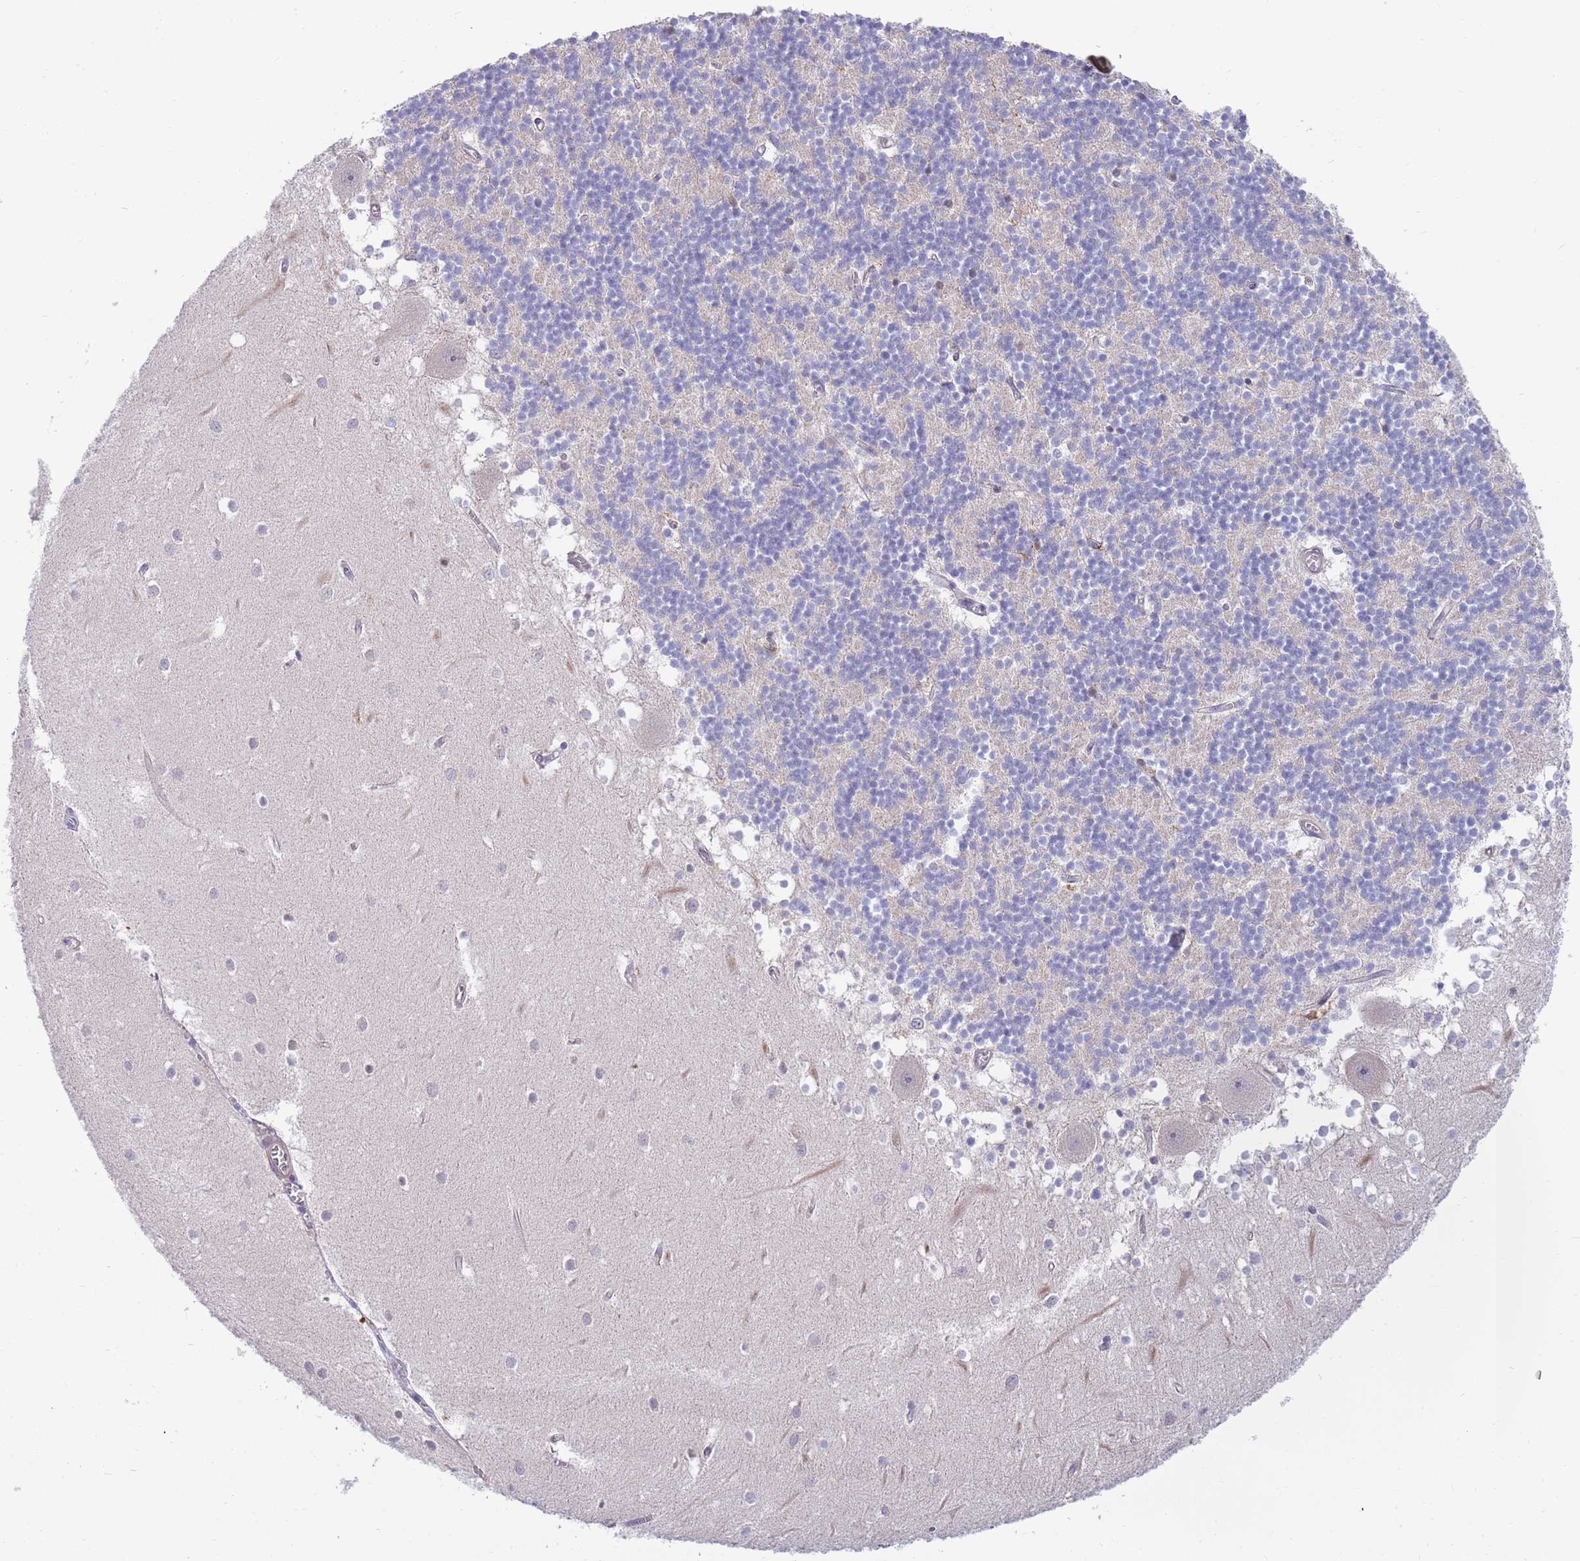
{"staining": {"intensity": "negative", "quantity": "none", "location": "none"}, "tissue": "cerebellum", "cell_type": "Cells in granular layer", "image_type": "normal", "snomed": [{"axis": "morphology", "description": "Normal tissue, NOS"}, {"axis": "topography", "description": "Cerebellum"}], "caption": "The micrograph exhibits no significant expression in cells in granular layer of cerebellum.", "gene": "NLRP6", "patient": {"sex": "male", "age": 54}}